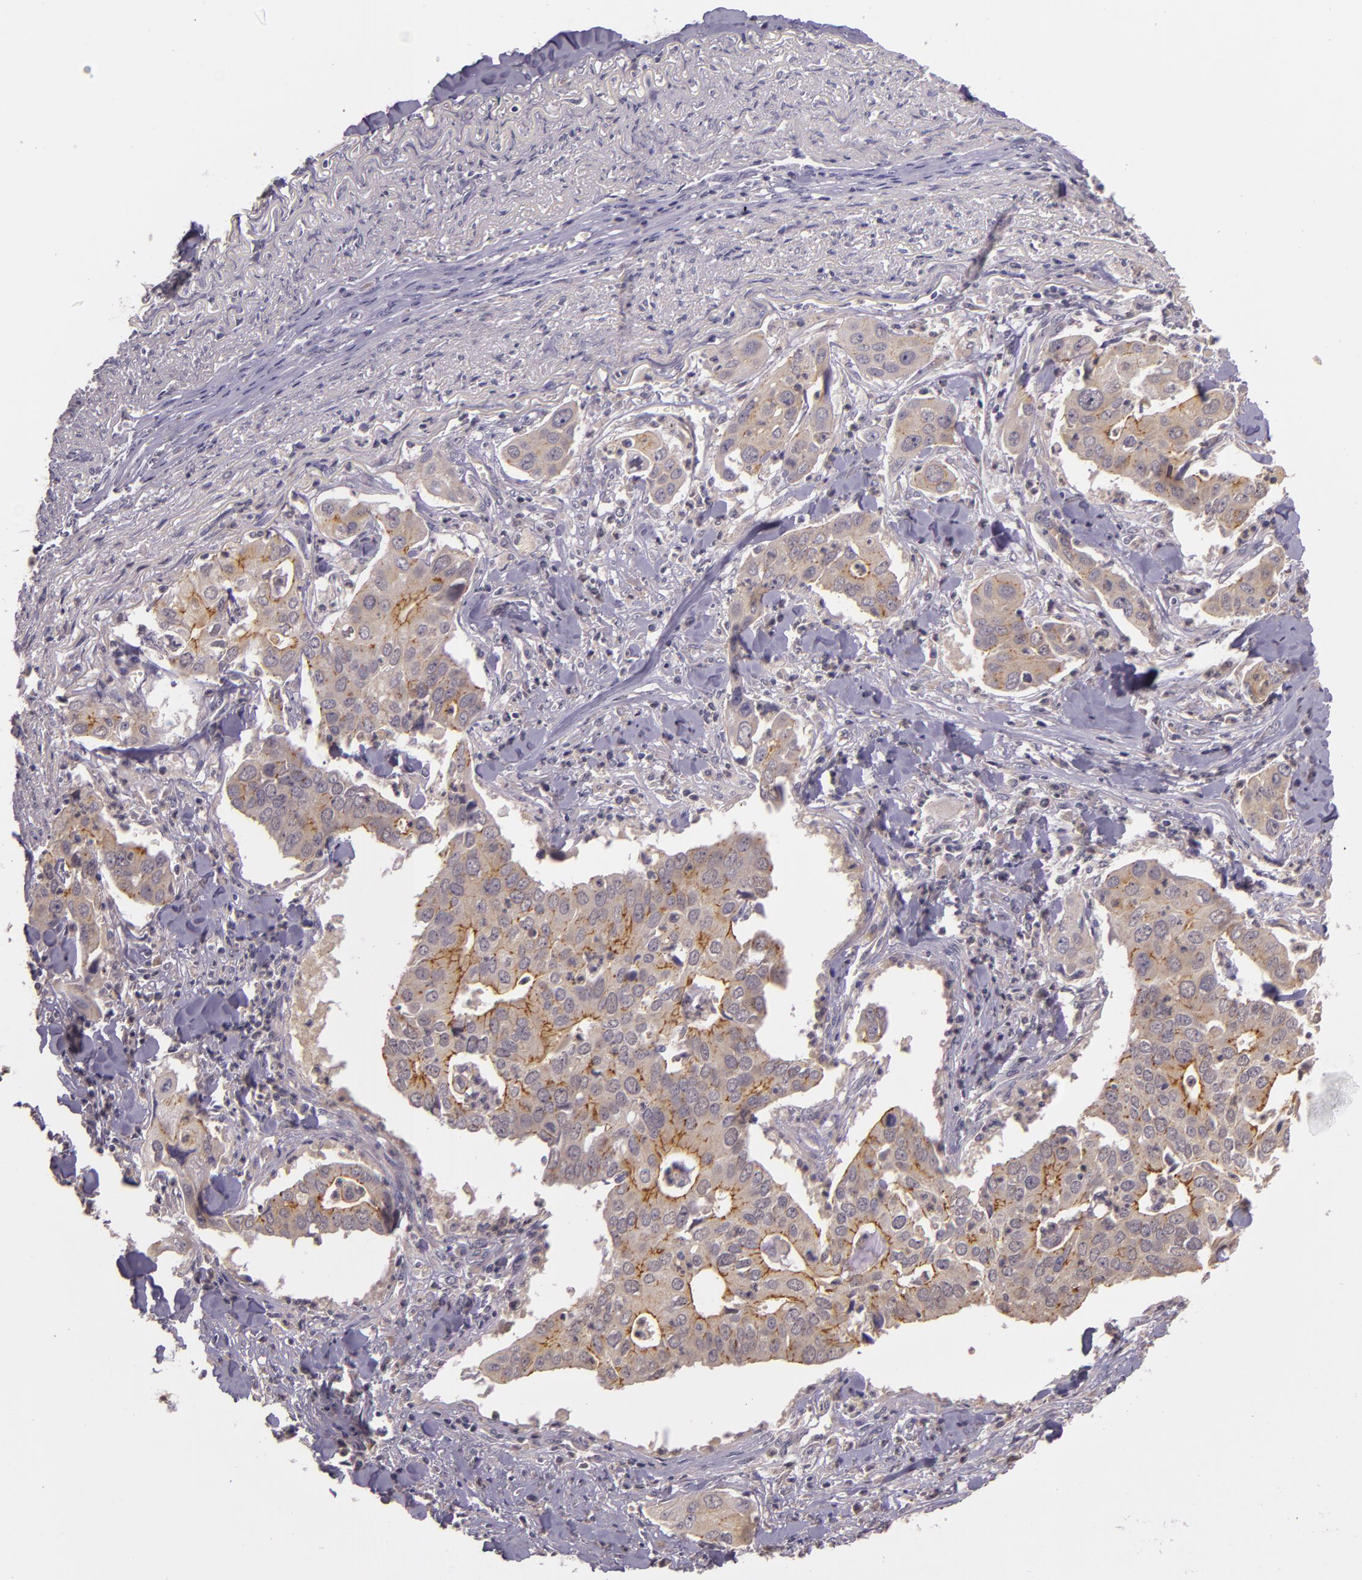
{"staining": {"intensity": "weak", "quantity": "25%-75%", "location": "cytoplasmic/membranous"}, "tissue": "lung cancer", "cell_type": "Tumor cells", "image_type": "cancer", "snomed": [{"axis": "morphology", "description": "Adenocarcinoma, NOS"}, {"axis": "topography", "description": "Lung"}], "caption": "A micrograph of lung cancer (adenocarcinoma) stained for a protein reveals weak cytoplasmic/membranous brown staining in tumor cells. (brown staining indicates protein expression, while blue staining denotes nuclei).", "gene": "ARMH4", "patient": {"sex": "male", "age": 48}}